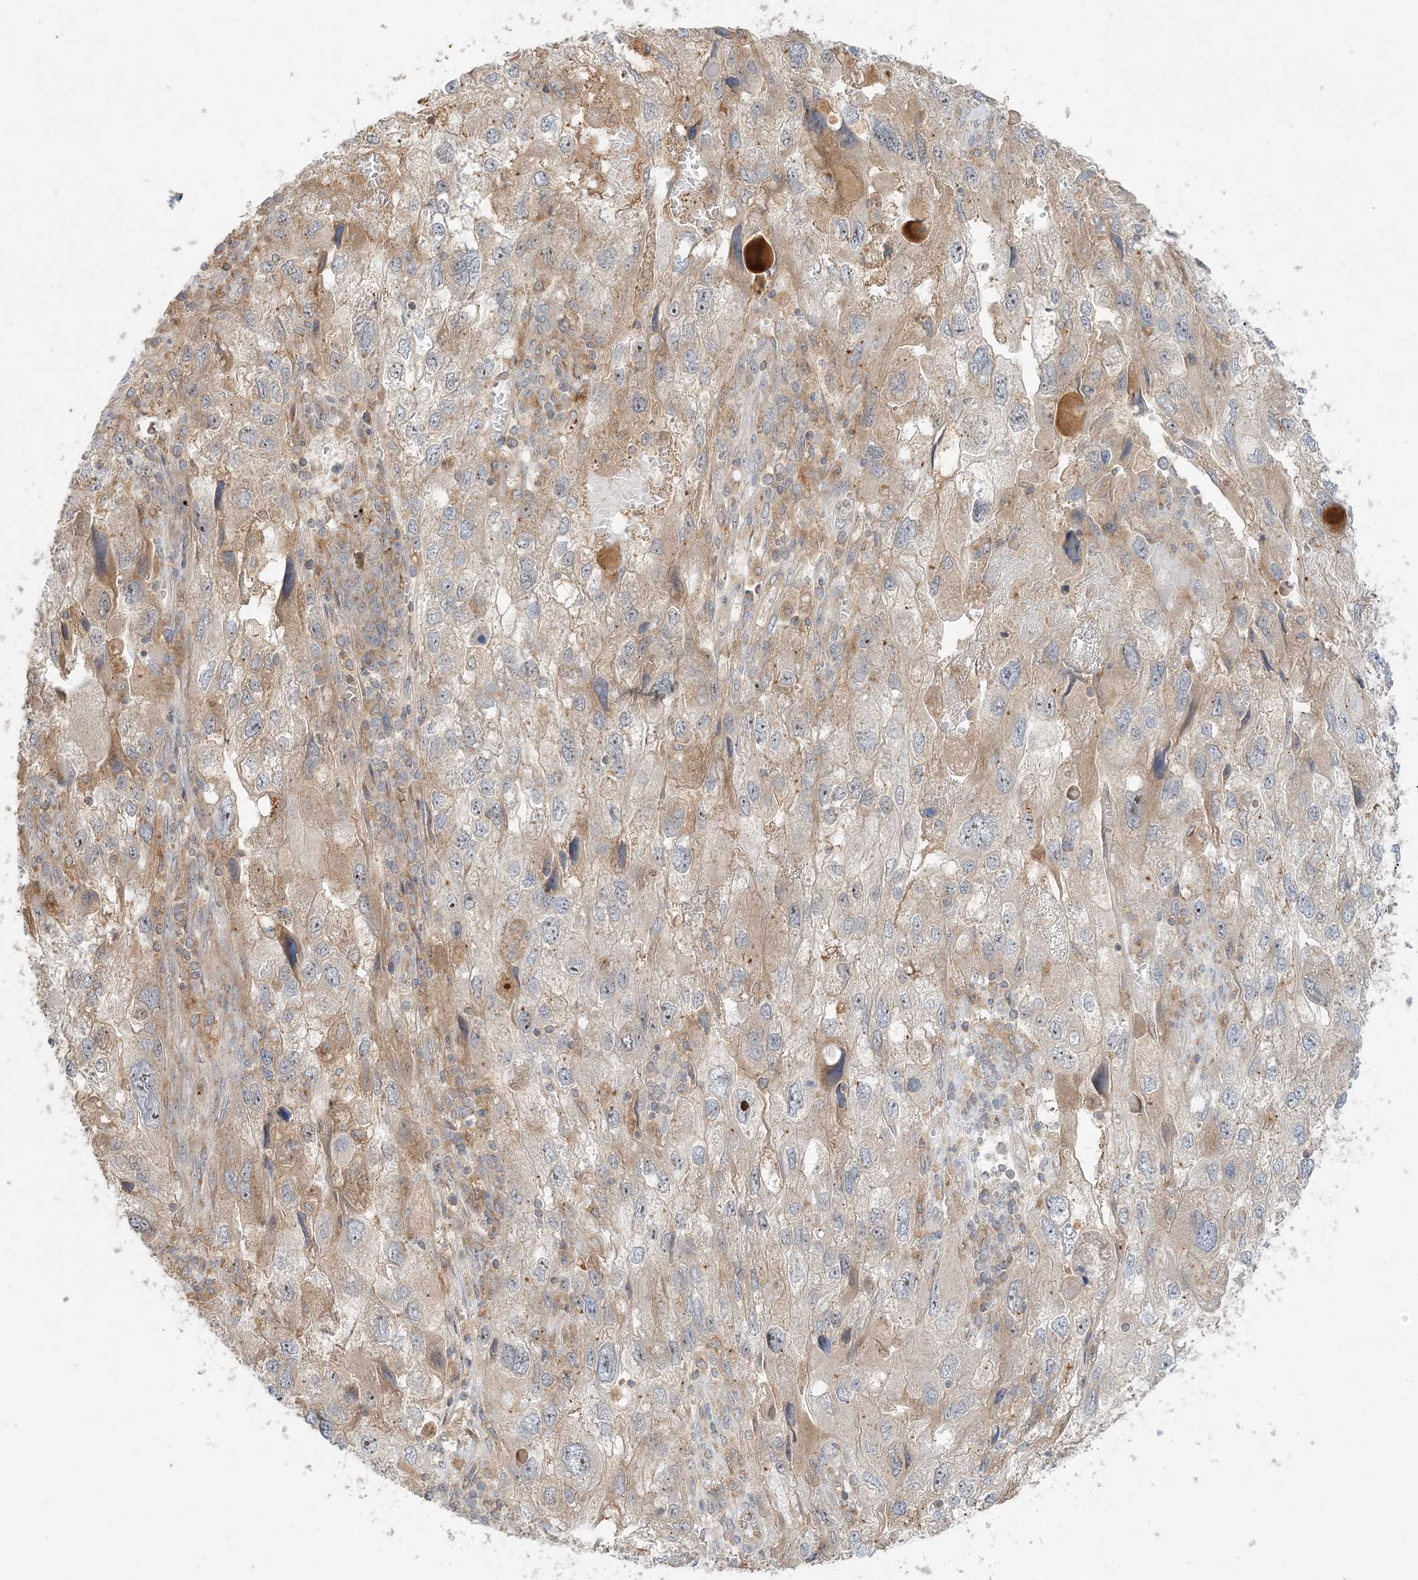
{"staining": {"intensity": "moderate", "quantity": "25%-75%", "location": "cytoplasmic/membranous,nuclear"}, "tissue": "endometrial cancer", "cell_type": "Tumor cells", "image_type": "cancer", "snomed": [{"axis": "morphology", "description": "Adenocarcinoma, NOS"}, {"axis": "topography", "description": "Endometrium"}], "caption": "Adenocarcinoma (endometrial) stained with immunohistochemistry exhibits moderate cytoplasmic/membranous and nuclear staining in about 25%-75% of tumor cells. (IHC, brightfield microscopy, high magnification).", "gene": "AP1AR", "patient": {"sex": "female", "age": 49}}